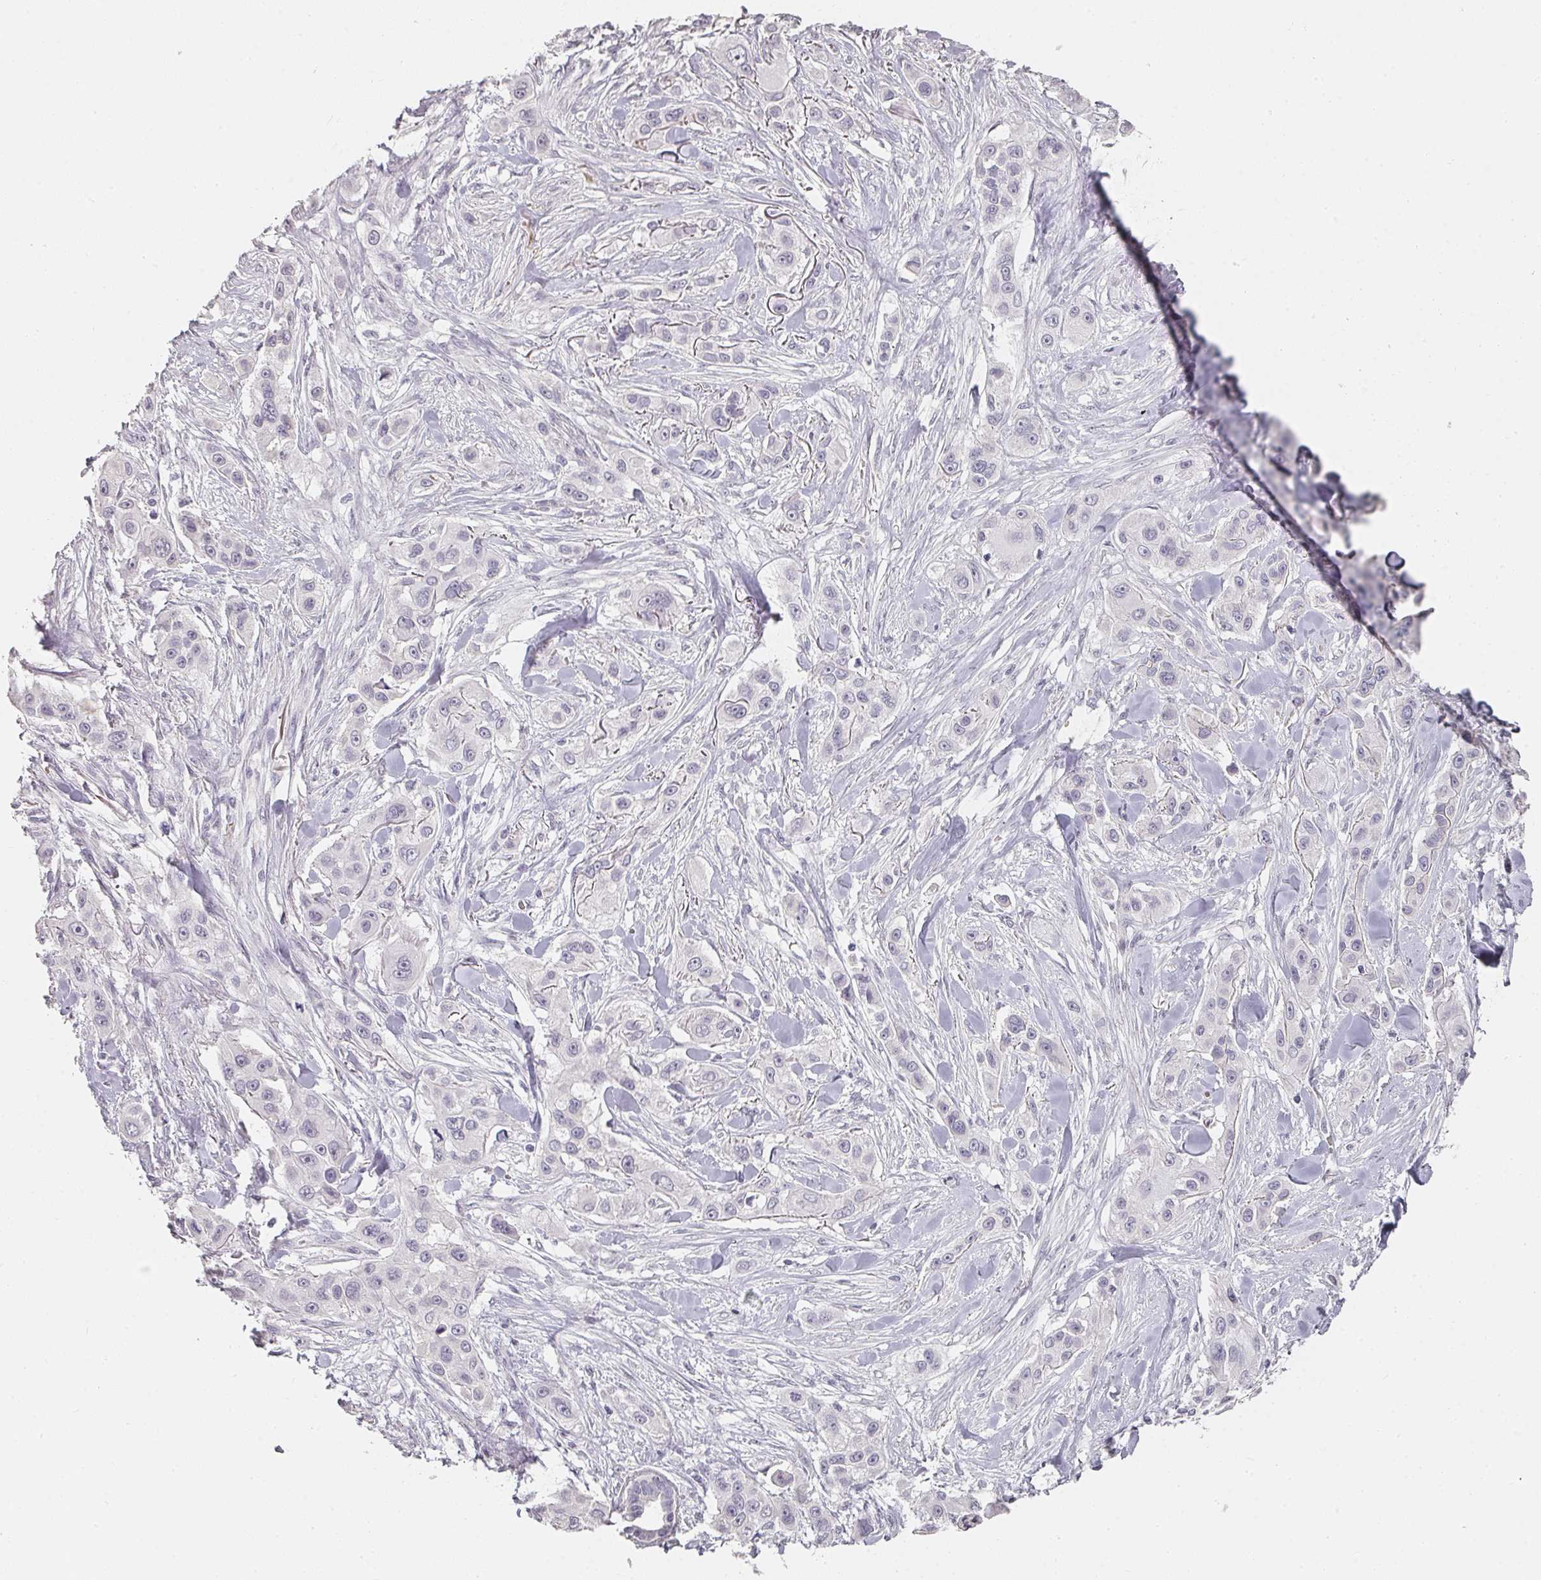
{"staining": {"intensity": "negative", "quantity": "none", "location": "none"}, "tissue": "skin cancer", "cell_type": "Tumor cells", "image_type": "cancer", "snomed": [{"axis": "morphology", "description": "Squamous cell carcinoma, NOS"}, {"axis": "topography", "description": "Skin"}], "caption": "Skin squamous cell carcinoma was stained to show a protein in brown. There is no significant positivity in tumor cells. (DAB (3,3'-diaminobenzidine) IHC with hematoxylin counter stain).", "gene": "SHISA2", "patient": {"sex": "male", "age": 63}}